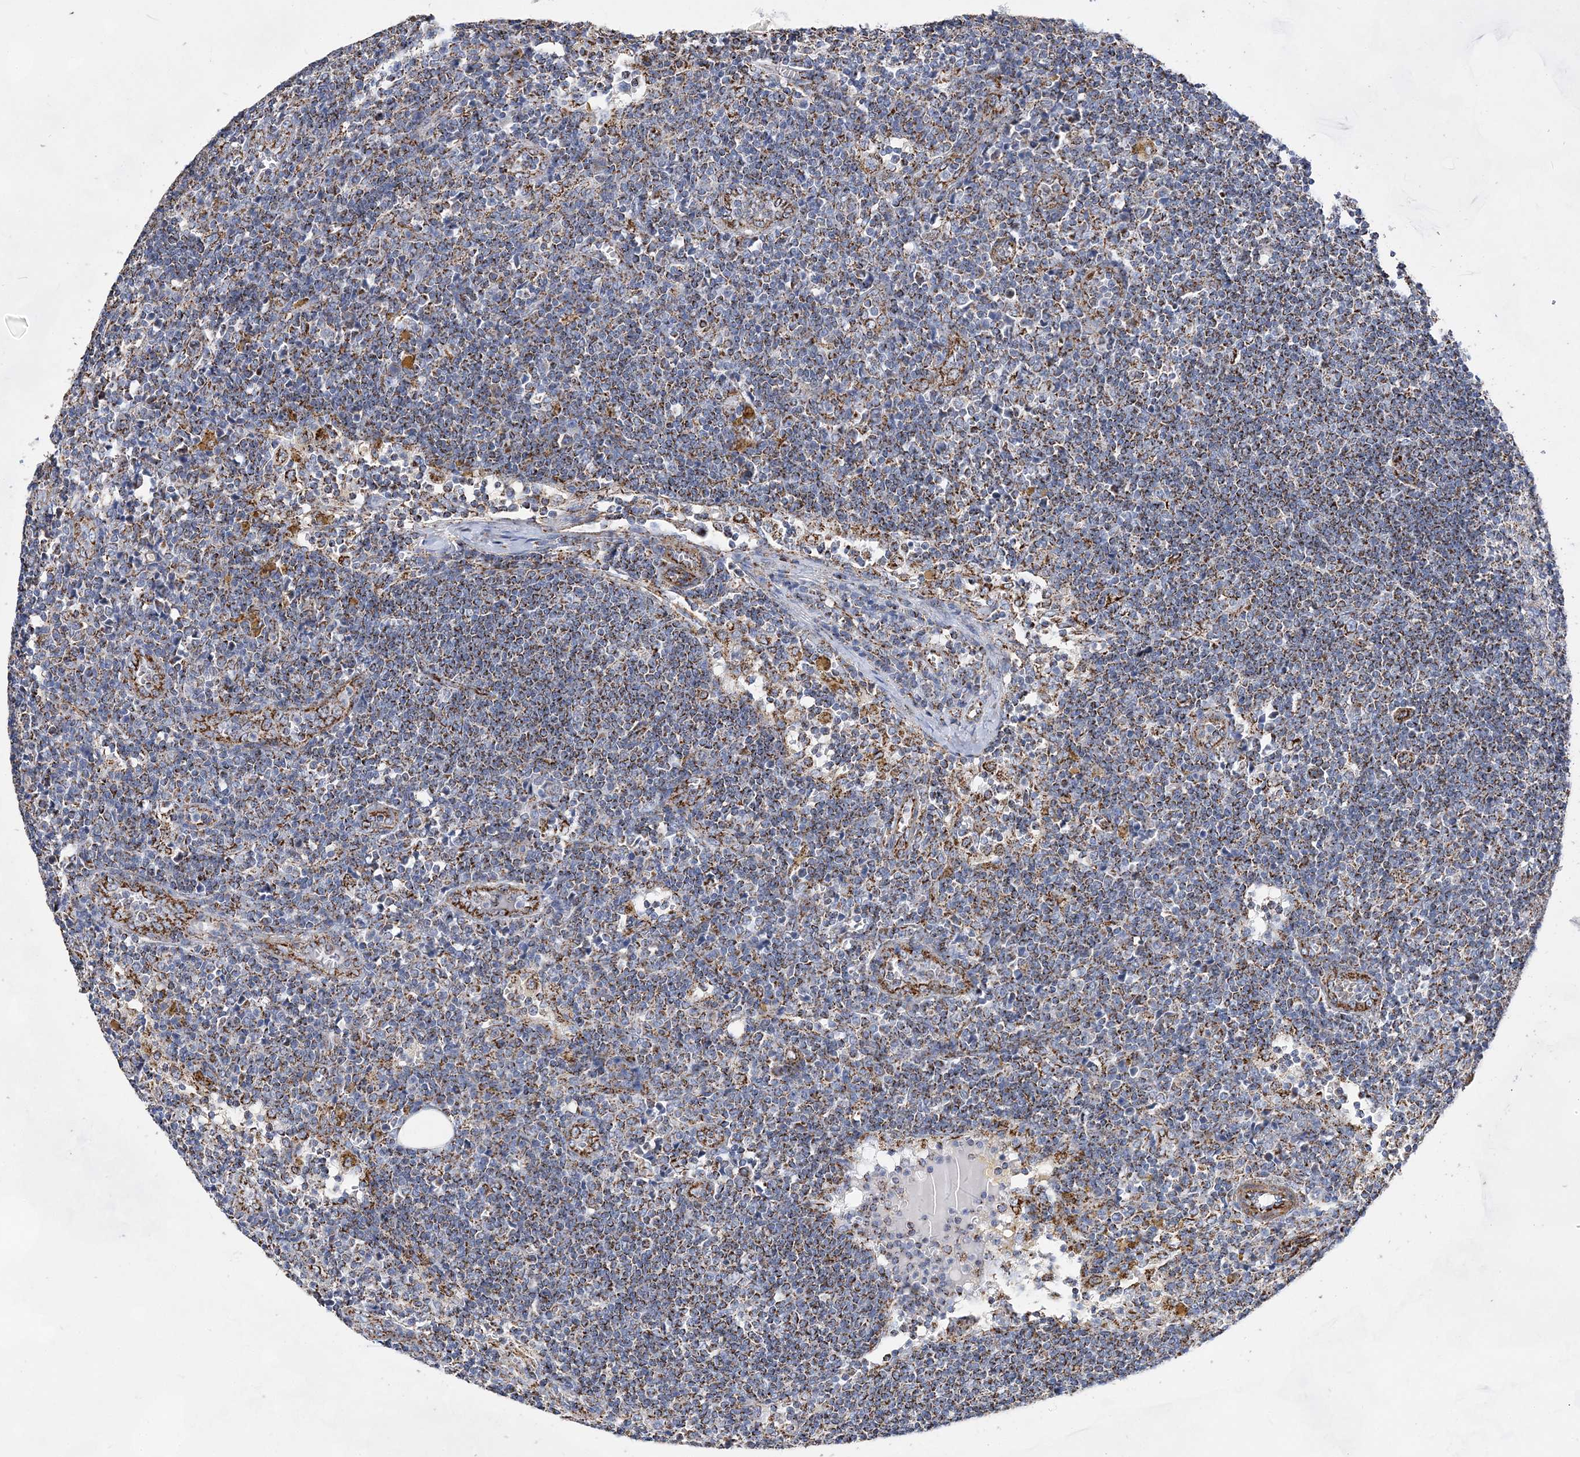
{"staining": {"intensity": "moderate", "quantity": "<25%", "location": "cytoplasmic/membranous"}, "tissue": "lymph node", "cell_type": "Germinal center cells", "image_type": "normal", "snomed": [{"axis": "morphology", "description": "Normal tissue, NOS"}, {"axis": "morphology", "description": "Squamous cell carcinoma, metastatic, NOS"}, {"axis": "topography", "description": "Lymph node"}], "caption": "This image exhibits normal lymph node stained with immunohistochemistry to label a protein in brown. The cytoplasmic/membranous of germinal center cells show moderate positivity for the protein. Nuclei are counter-stained blue.", "gene": "ACOT9", "patient": {"sex": "male", "age": 73}}